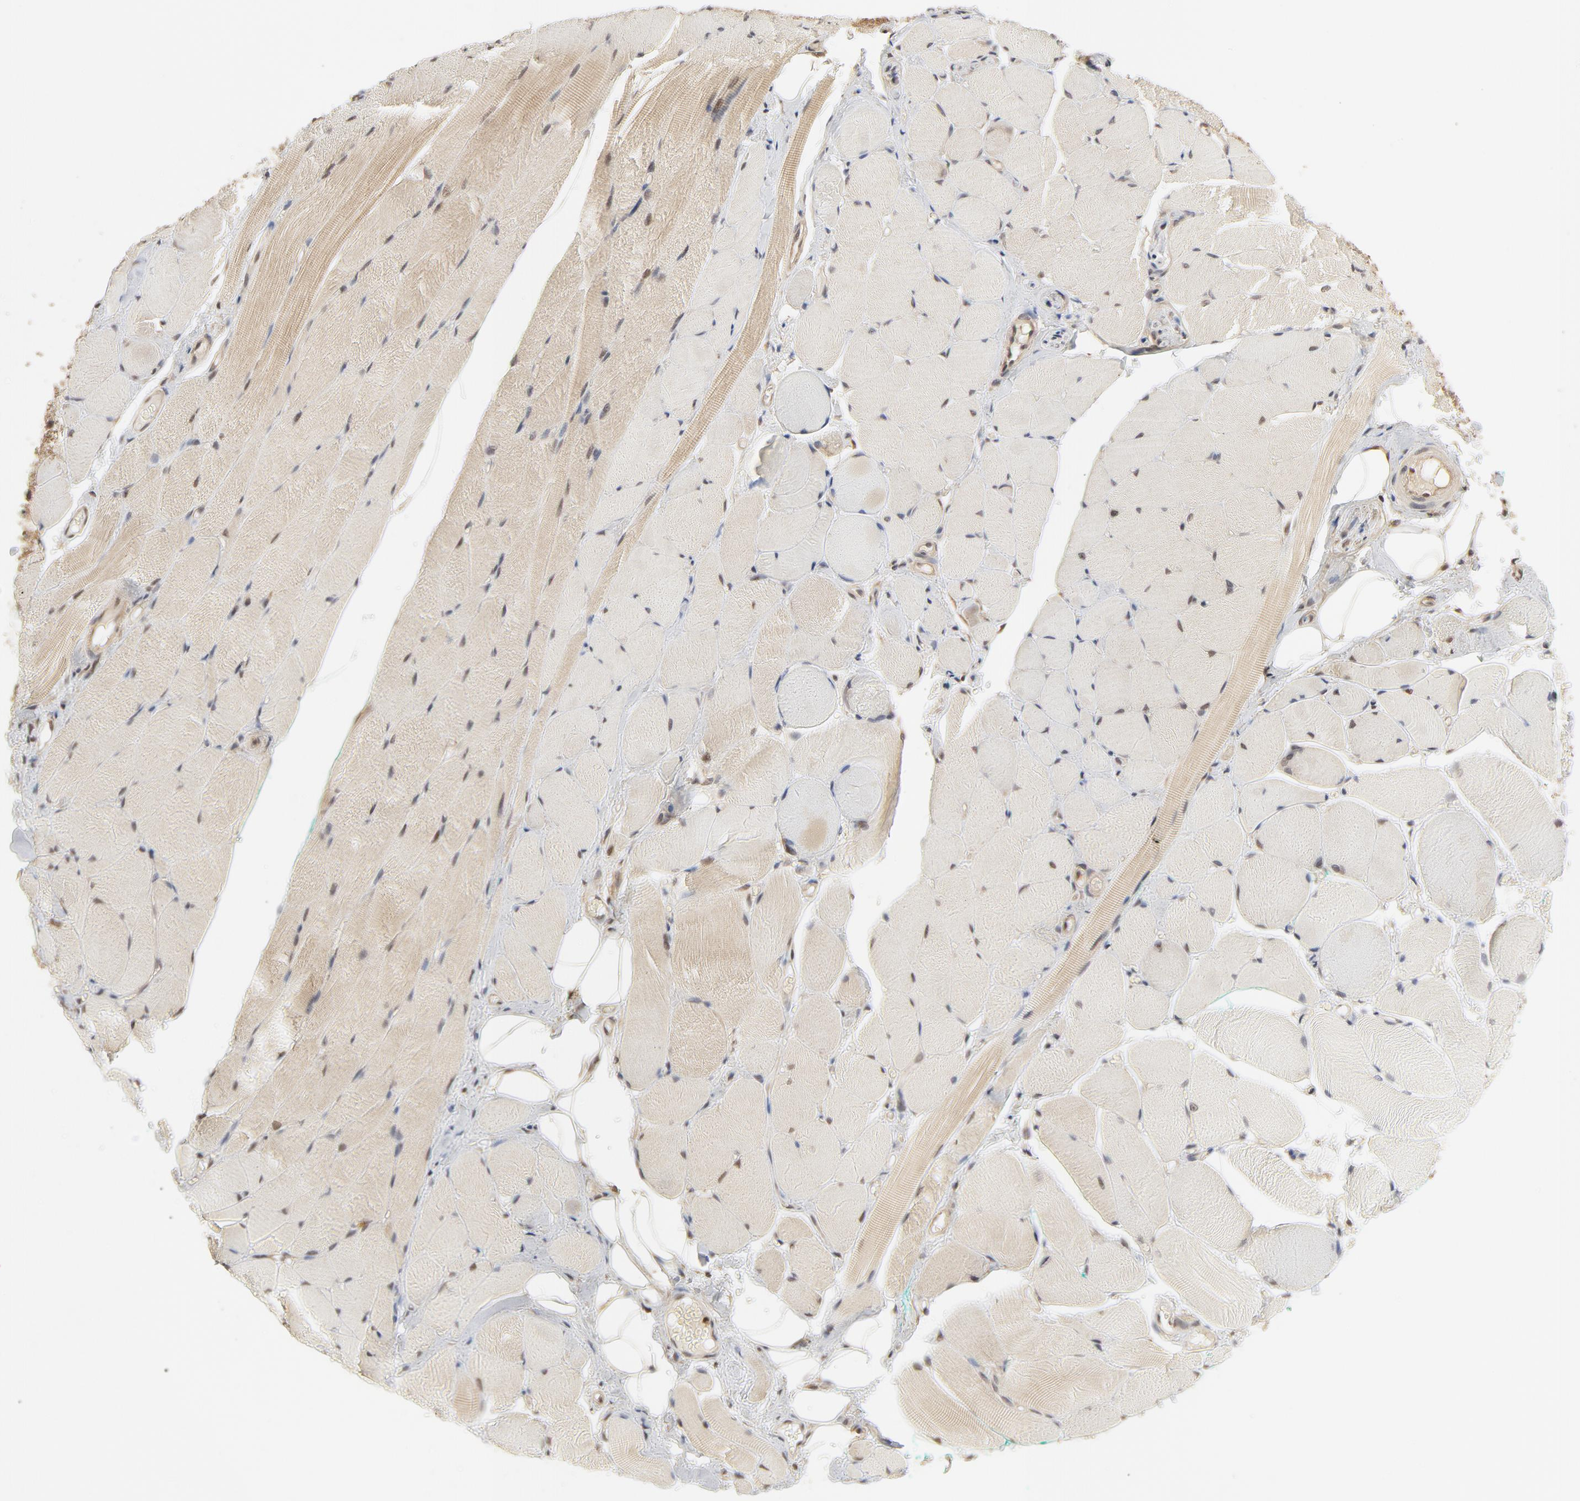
{"staining": {"intensity": "weak", "quantity": ">75%", "location": "cytoplasmic/membranous,nuclear"}, "tissue": "skeletal muscle", "cell_type": "Myocytes", "image_type": "normal", "snomed": [{"axis": "morphology", "description": "Normal tissue, NOS"}, {"axis": "topography", "description": "Skeletal muscle"}, {"axis": "topography", "description": "Peripheral nerve tissue"}], "caption": "Protein staining of normal skeletal muscle shows weak cytoplasmic/membranous,nuclear positivity in approximately >75% of myocytes. (IHC, brightfield microscopy, high magnification).", "gene": "NEDD8", "patient": {"sex": "female", "age": 84}}